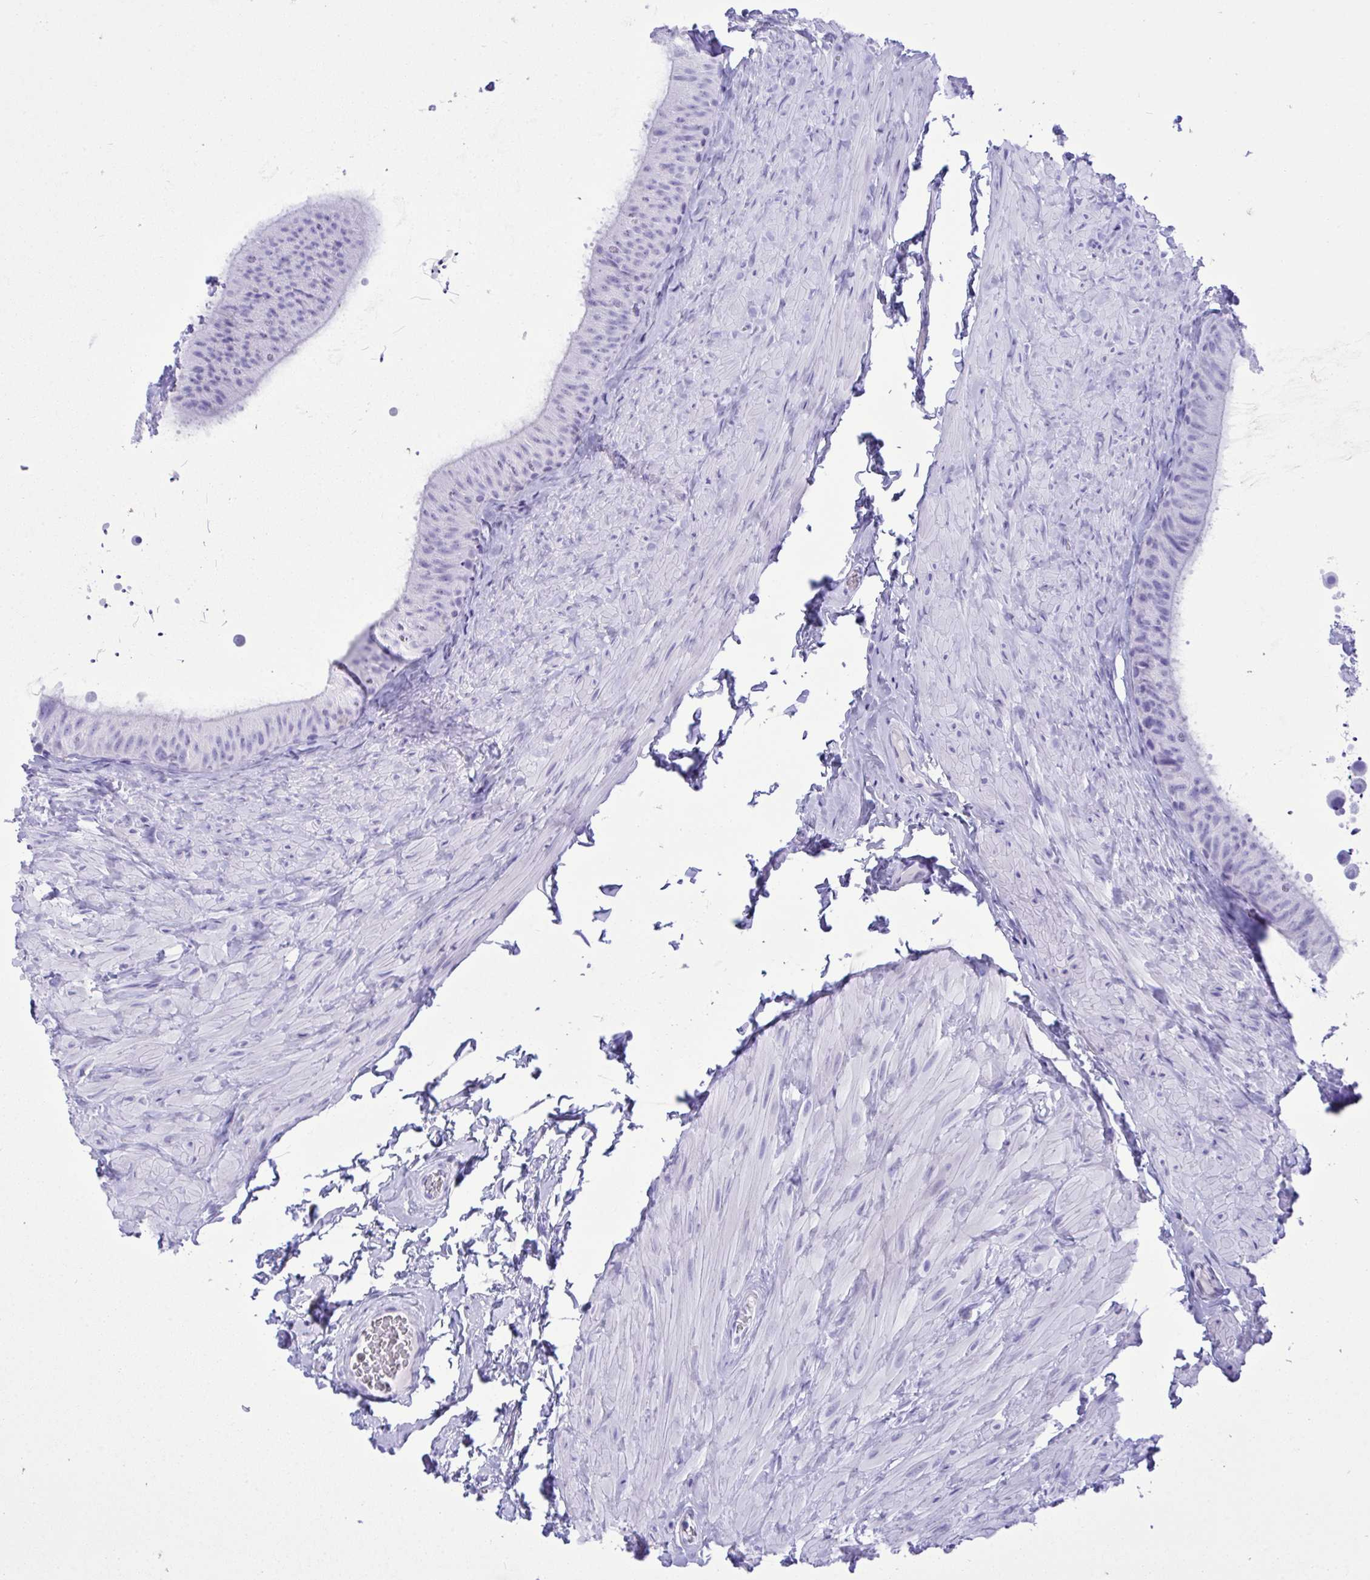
{"staining": {"intensity": "negative", "quantity": "none", "location": "none"}, "tissue": "epididymis", "cell_type": "Glandular cells", "image_type": "normal", "snomed": [{"axis": "morphology", "description": "Normal tissue, NOS"}, {"axis": "topography", "description": "Epididymis, spermatic cord, NOS"}, {"axis": "topography", "description": "Epididymis"}], "caption": "Immunohistochemistry of benign epididymis reveals no staining in glandular cells.", "gene": "BEX5", "patient": {"sex": "male", "age": 31}}